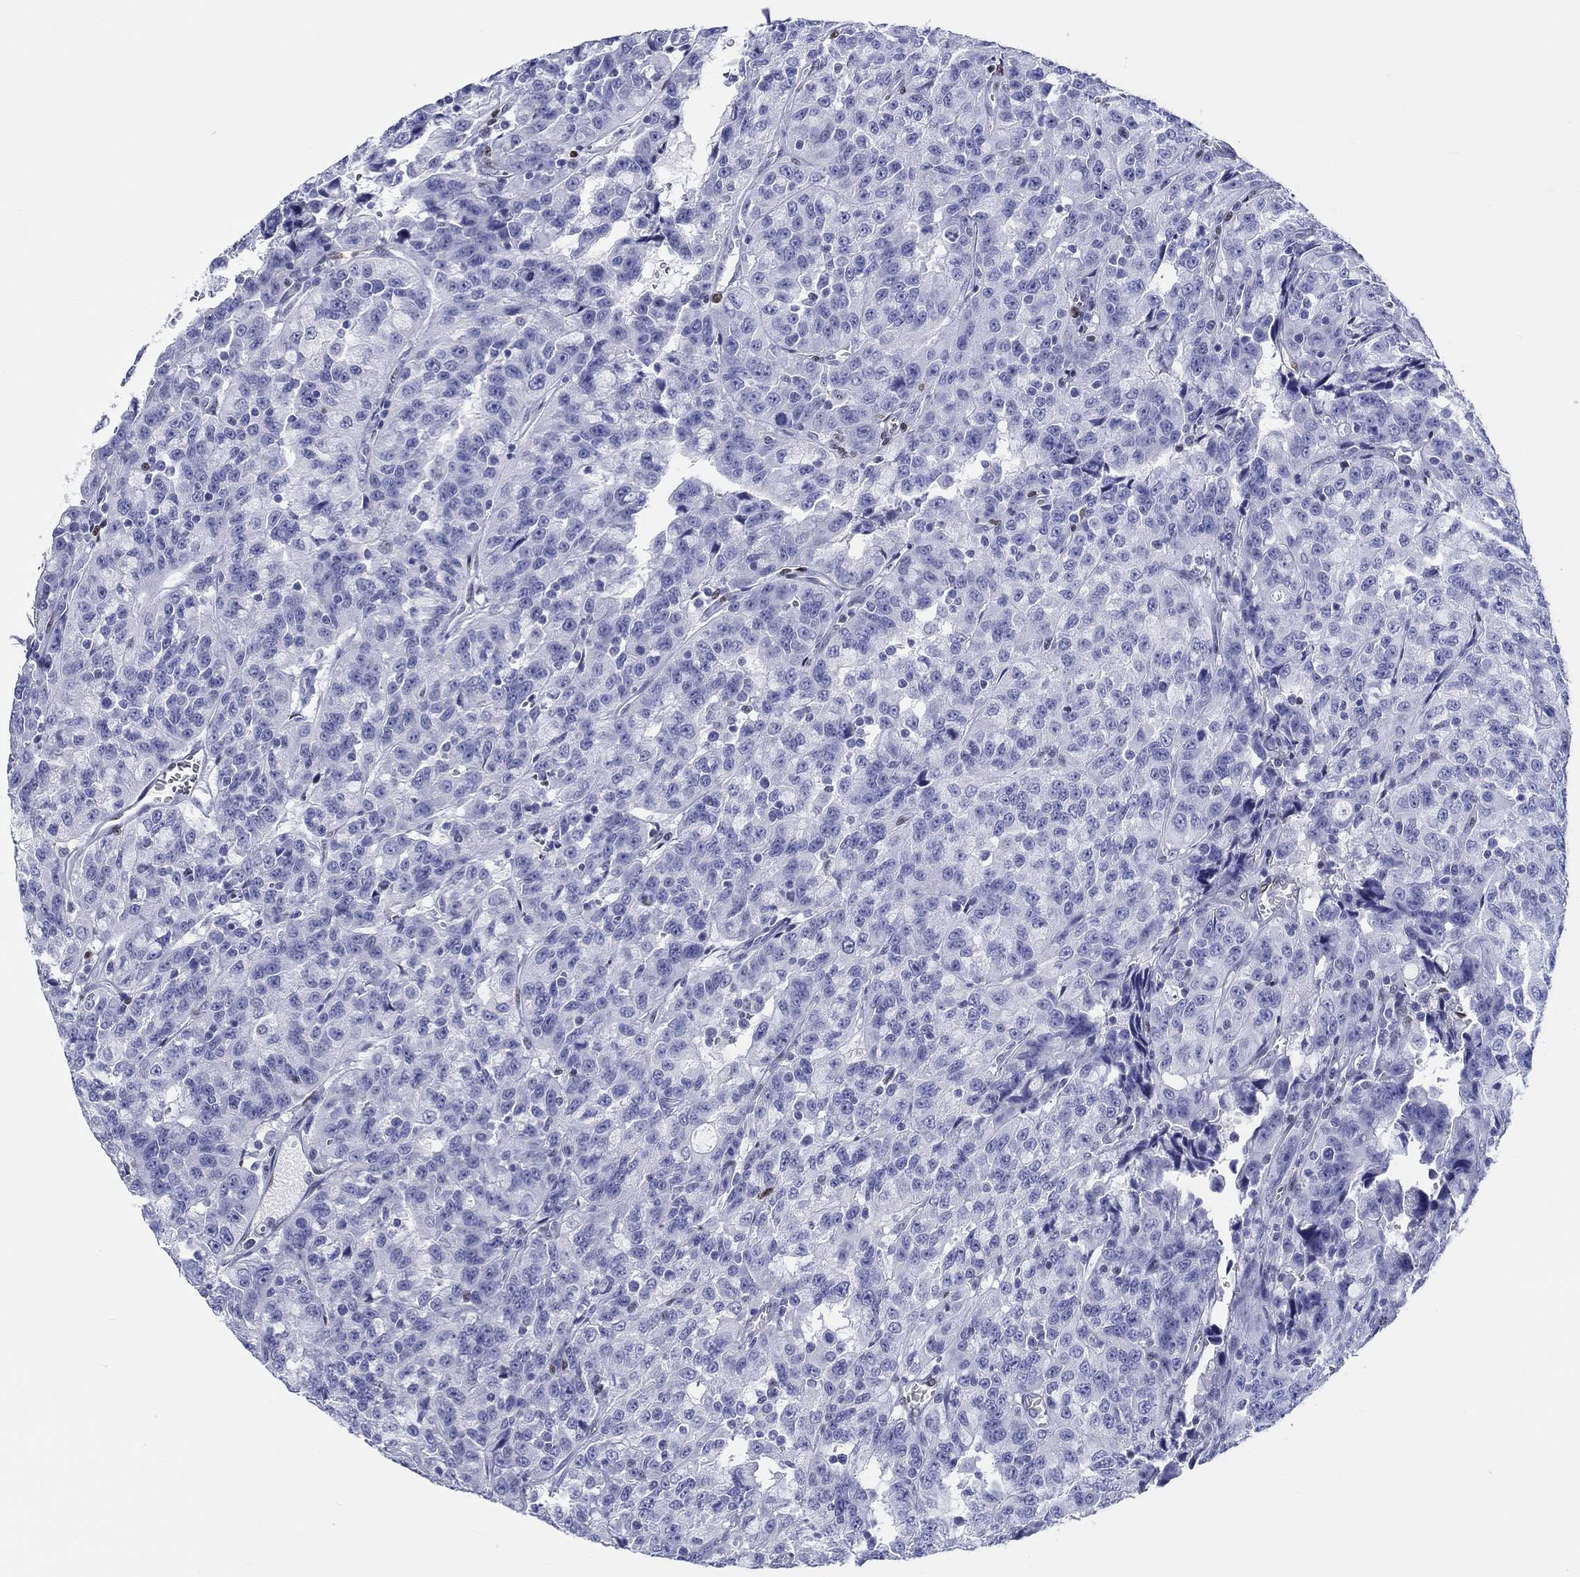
{"staining": {"intensity": "negative", "quantity": "none", "location": "none"}, "tissue": "urothelial cancer", "cell_type": "Tumor cells", "image_type": "cancer", "snomed": [{"axis": "morphology", "description": "Urothelial carcinoma, NOS"}, {"axis": "morphology", "description": "Urothelial carcinoma, High grade"}, {"axis": "topography", "description": "Urinary bladder"}], "caption": "An immunohistochemistry histopathology image of urothelial cancer is shown. There is no staining in tumor cells of urothelial cancer.", "gene": "H1-1", "patient": {"sex": "female", "age": 73}}